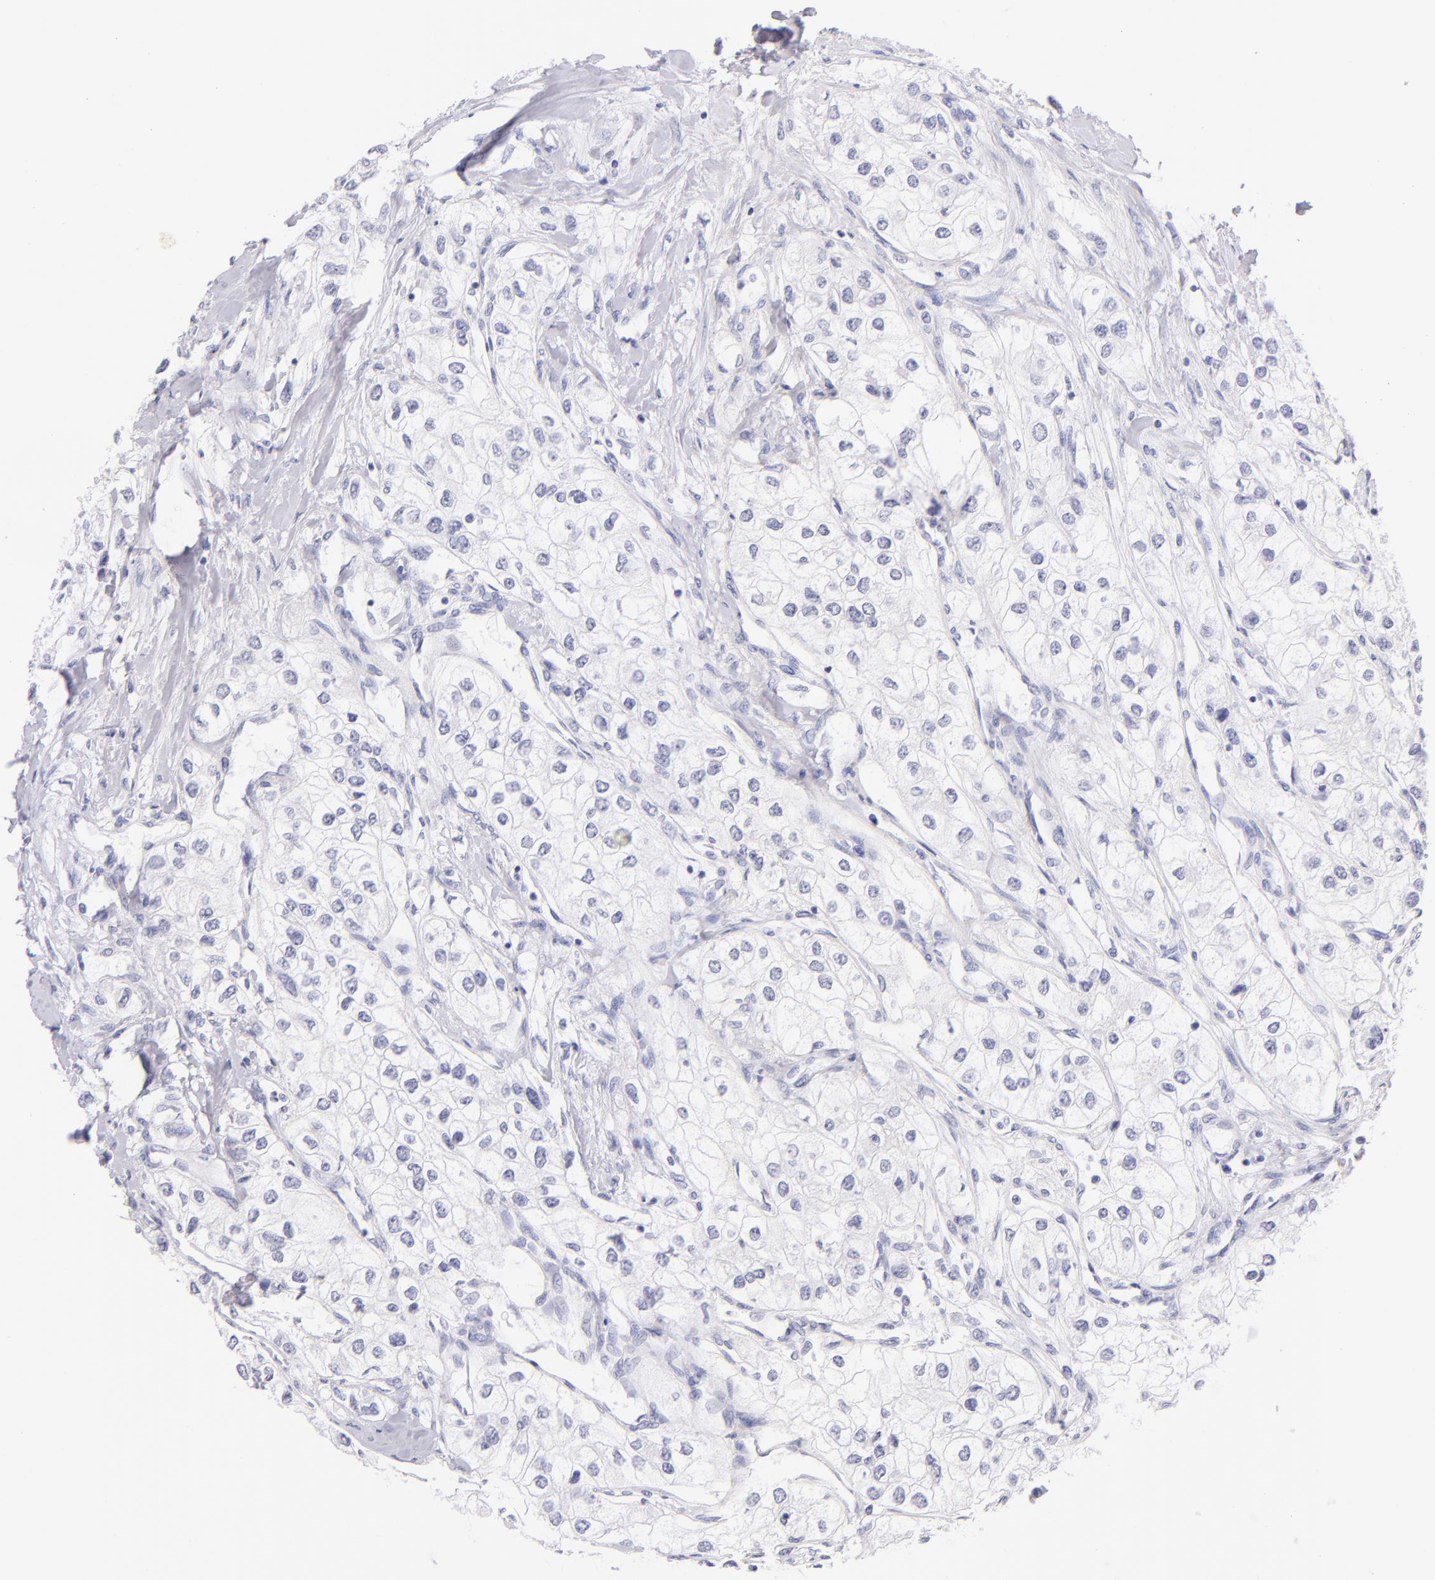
{"staining": {"intensity": "negative", "quantity": "none", "location": "none"}, "tissue": "renal cancer", "cell_type": "Tumor cells", "image_type": "cancer", "snomed": [{"axis": "morphology", "description": "Adenocarcinoma, NOS"}, {"axis": "topography", "description": "Kidney"}], "caption": "This is an IHC histopathology image of renal cancer (adenocarcinoma). There is no positivity in tumor cells.", "gene": "SDC1", "patient": {"sex": "male", "age": 57}}